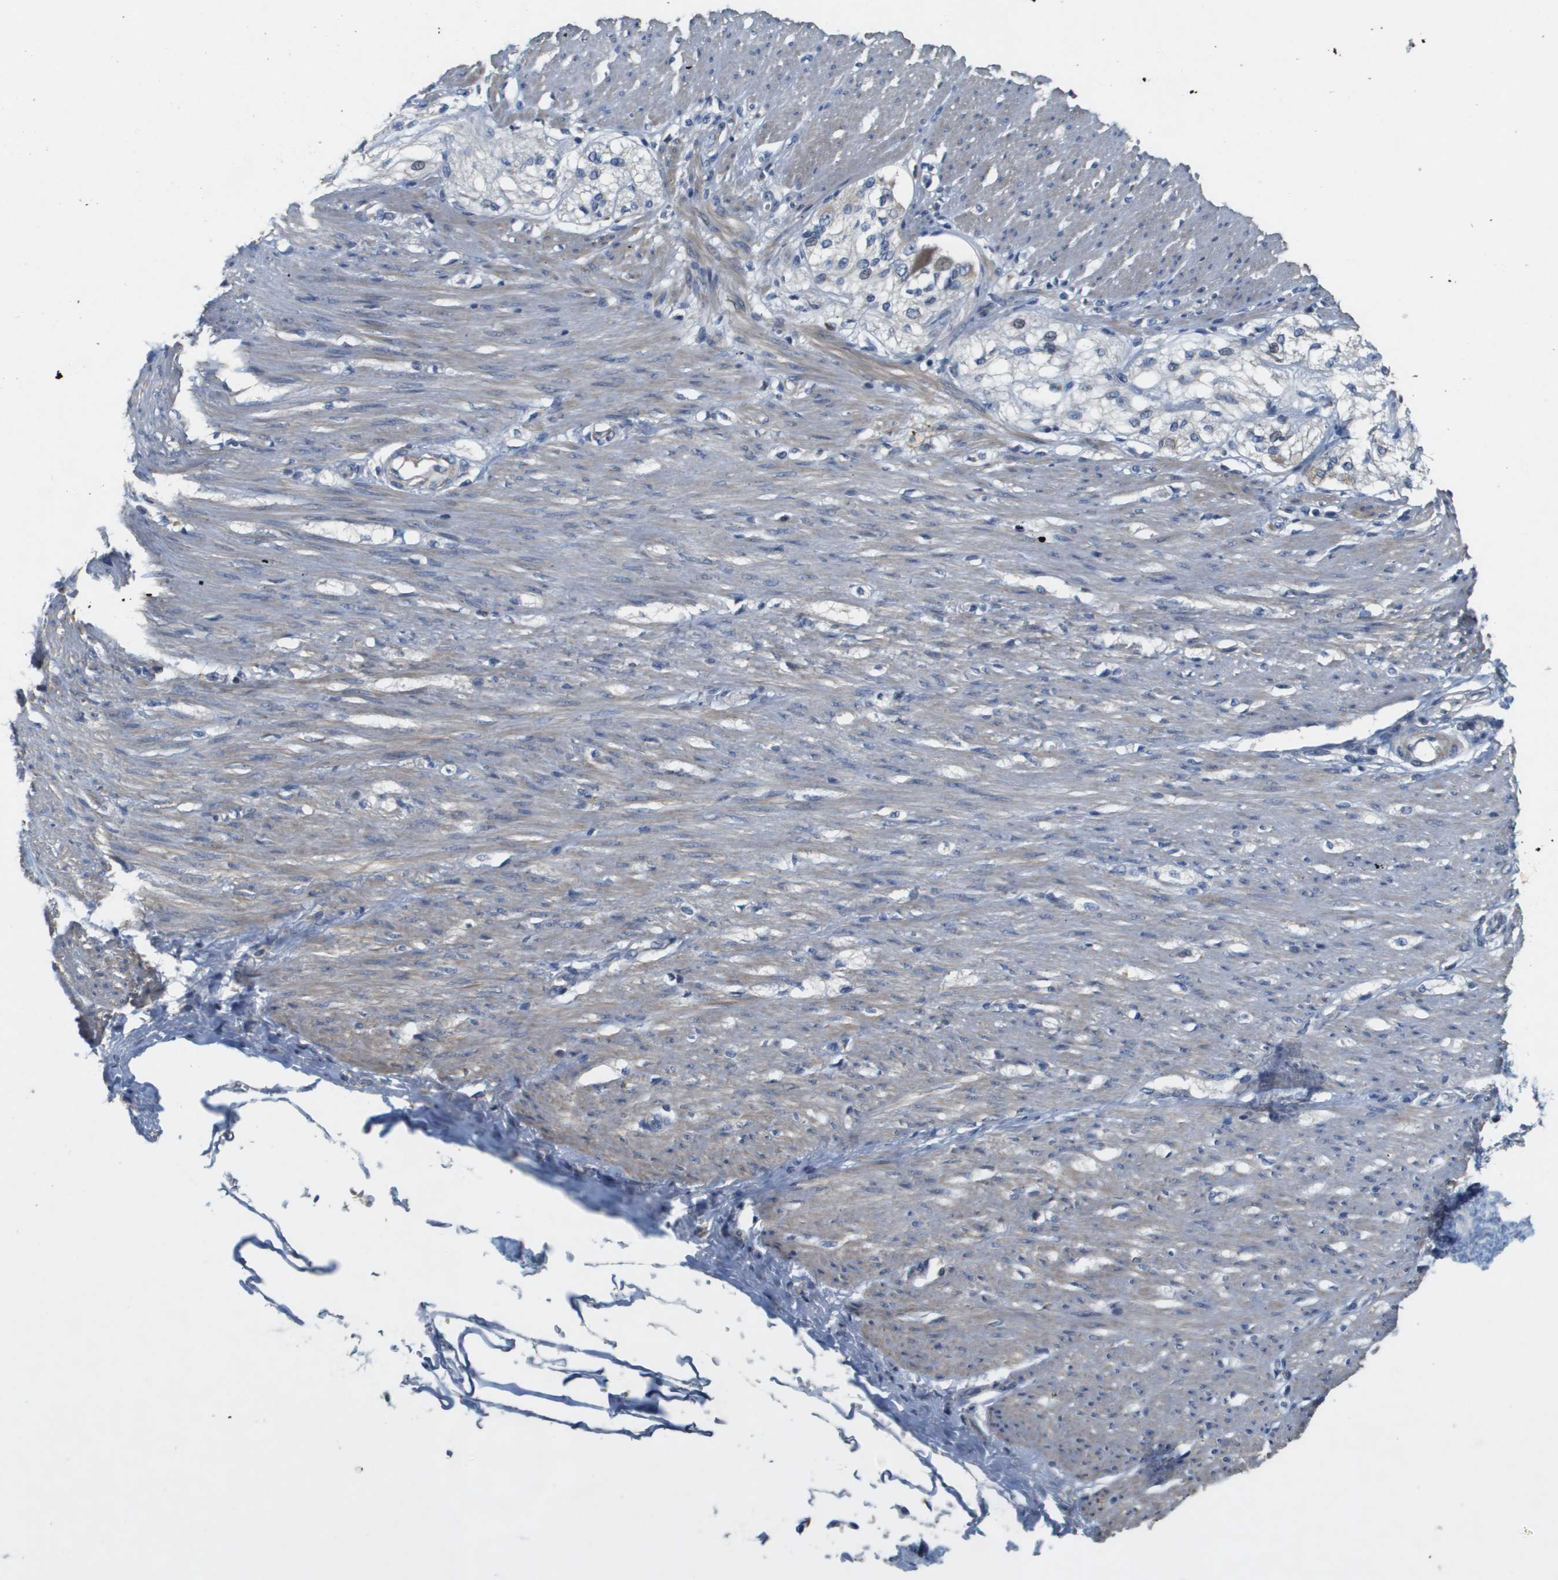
{"staining": {"intensity": "negative", "quantity": "none", "location": "none"}, "tissue": "adipose tissue", "cell_type": "Adipocytes", "image_type": "normal", "snomed": [{"axis": "morphology", "description": "Normal tissue, NOS"}, {"axis": "morphology", "description": "Adenocarcinoma, NOS"}, {"axis": "topography", "description": "Colon"}, {"axis": "topography", "description": "Peripheral nerve tissue"}], "caption": "Benign adipose tissue was stained to show a protein in brown. There is no significant positivity in adipocytes.", "gene": "B3GNT5", "patient": {"sex": "male", "age": 14}}